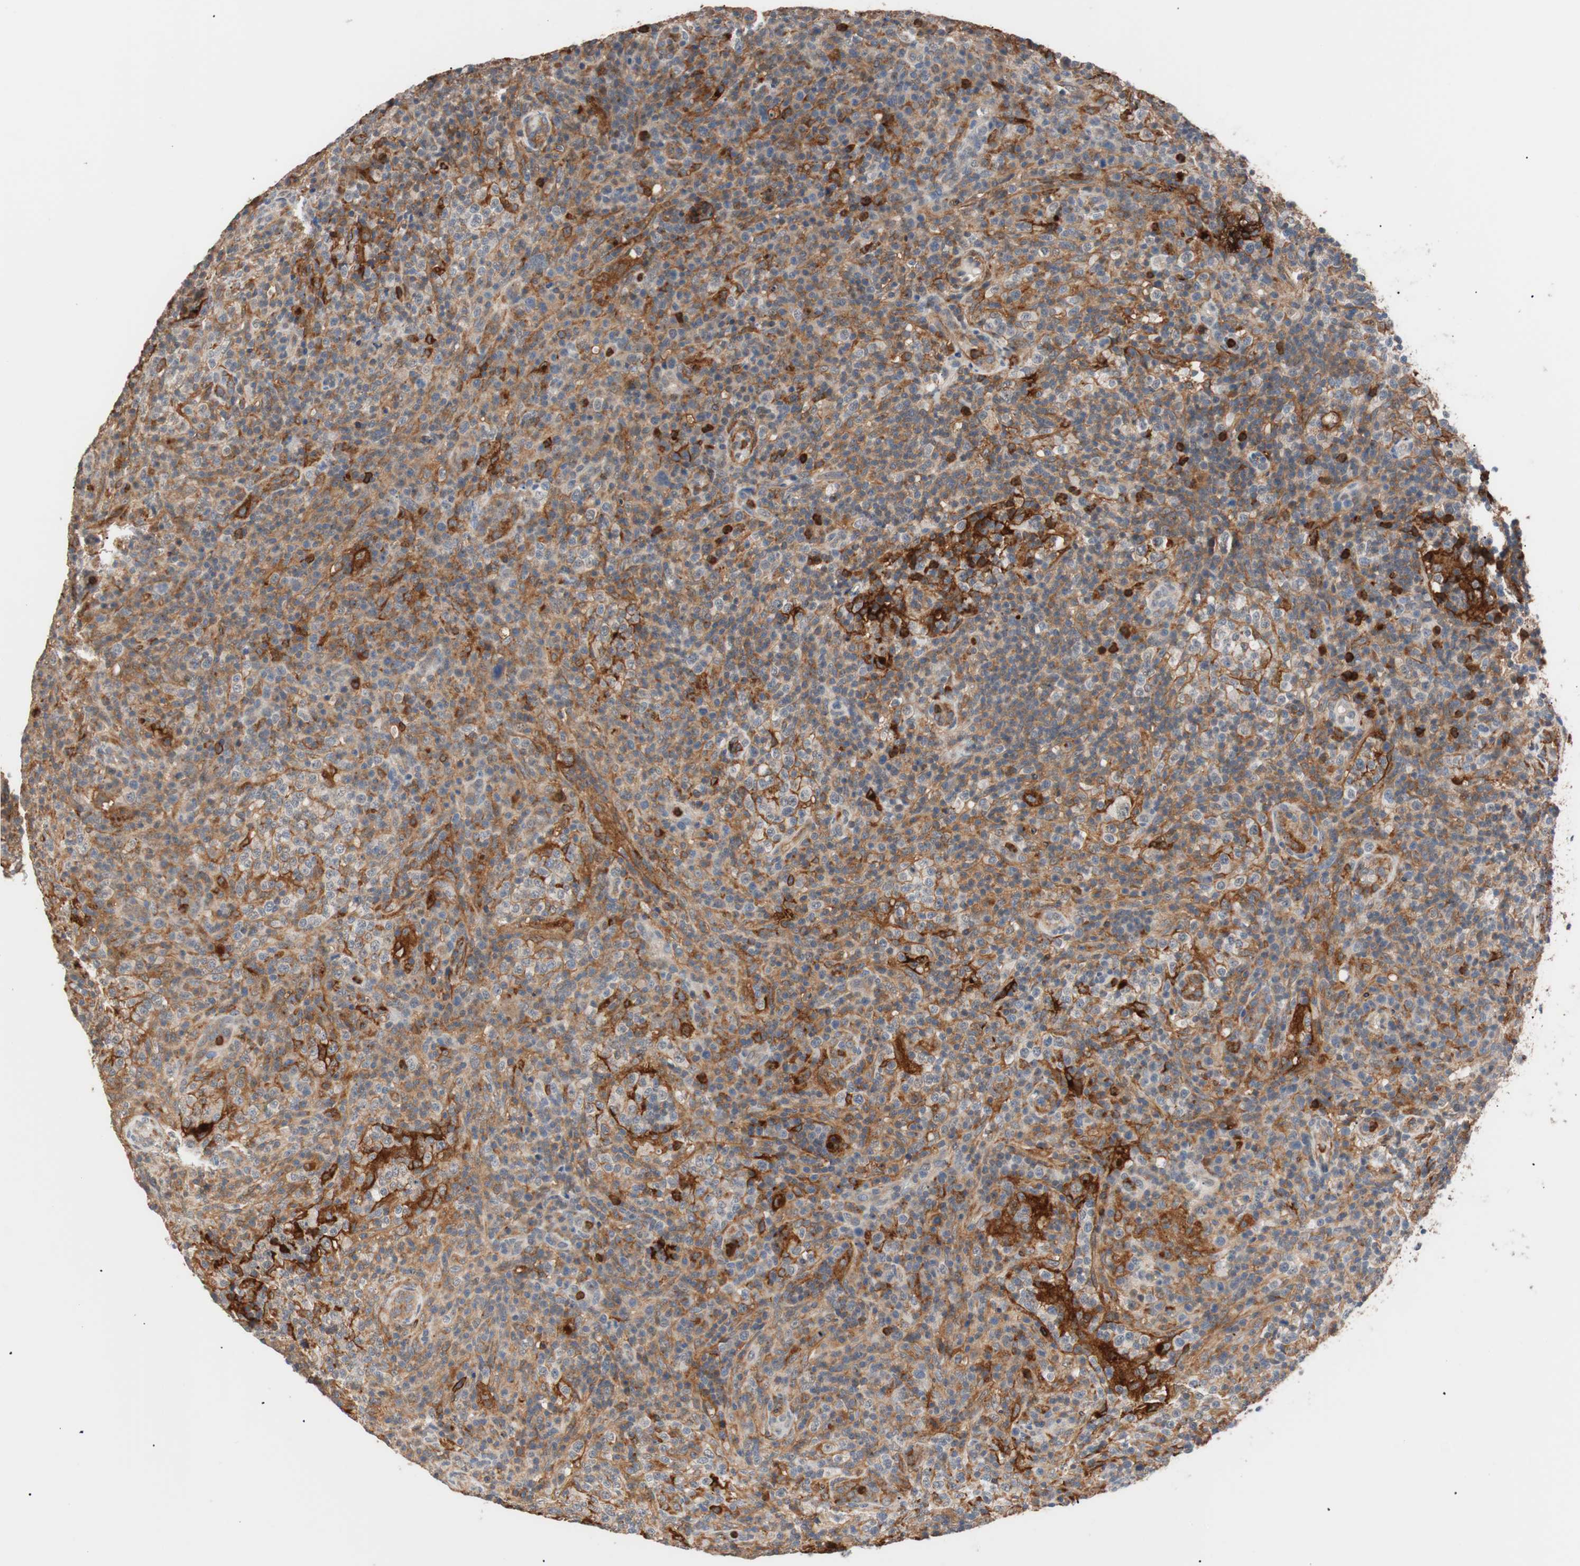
{"staining": {"intensity": "moderate", "quantity": ">75%", "location": "cytoplasmic/membranous"}, "tissue": "lymphoma", "cell_type": "Tumor cells", "image_type": "cancer", "snomed": [{"axis": "morphology", "description": "Malignant lymphoma, non-Hodgkin's type, High grade"}, {"axis": "topography", "description": "Lymph node"}], "caption": "Tumor cells display moderate cytoplasmic/membranous expression in about >75% of cells in lymphoma.", "gene": "LITAF", "patient": {"sex": "female", "age": 76}}